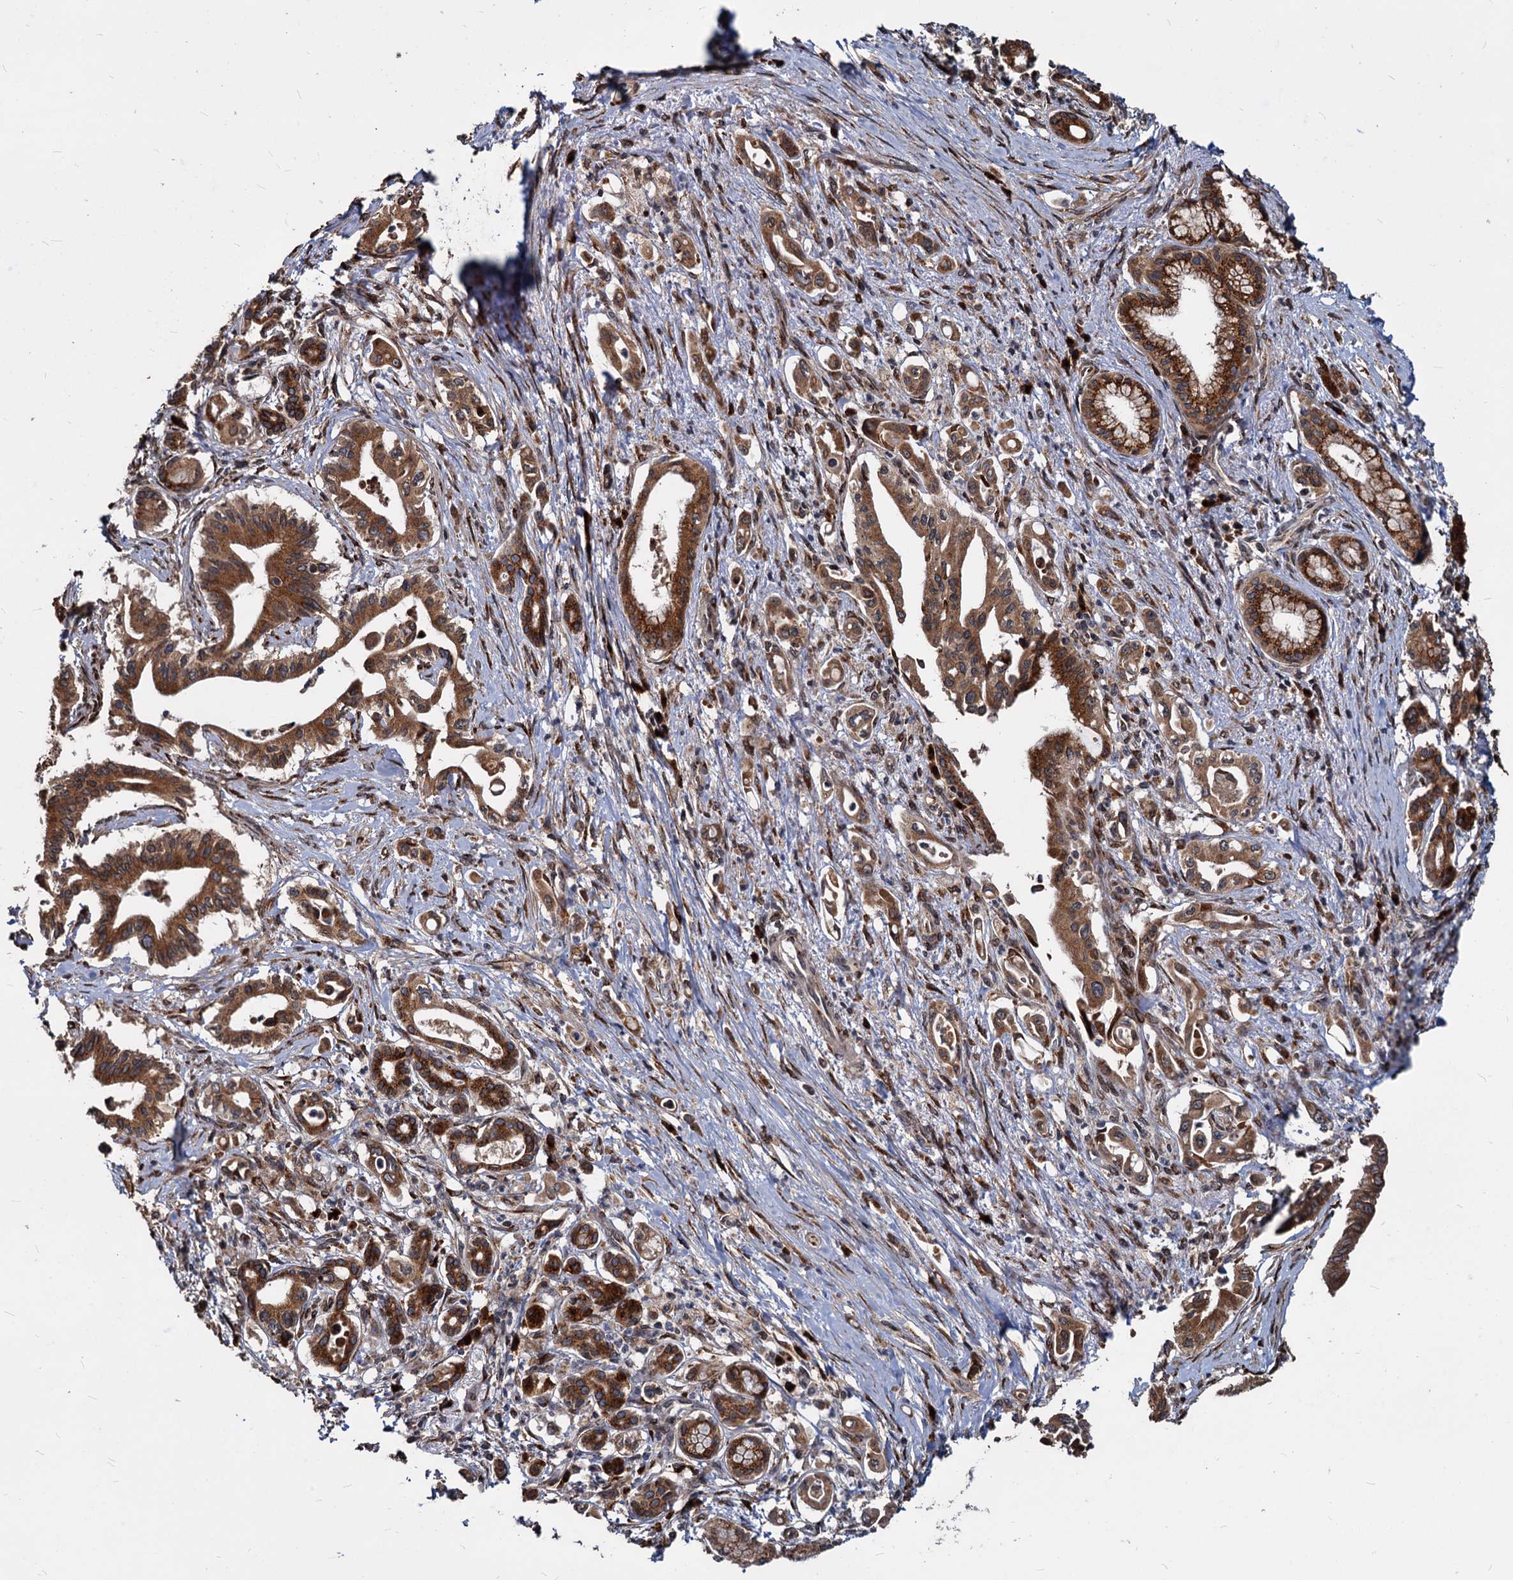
{"staining": {"intensity": "strong", "quantity": ">75%", "location": "cytoplasmic/membranous"}, "tissue": "pancreatic cancer", "cell_type": "Tumor cells", "image_type": "cancer", "snomed": [{"axis": "morphology", "description": "Adenocarcinoma, NOS"}, {"axis": "topography", "description": "Pancreas"}], "caption": "Adenocarcinoma (pancreatic) stained with a protein marker demonstrates strong staining in tumor cells.", "gene": "SAAL1", "patient": {"sex": "female", "age": 77}}